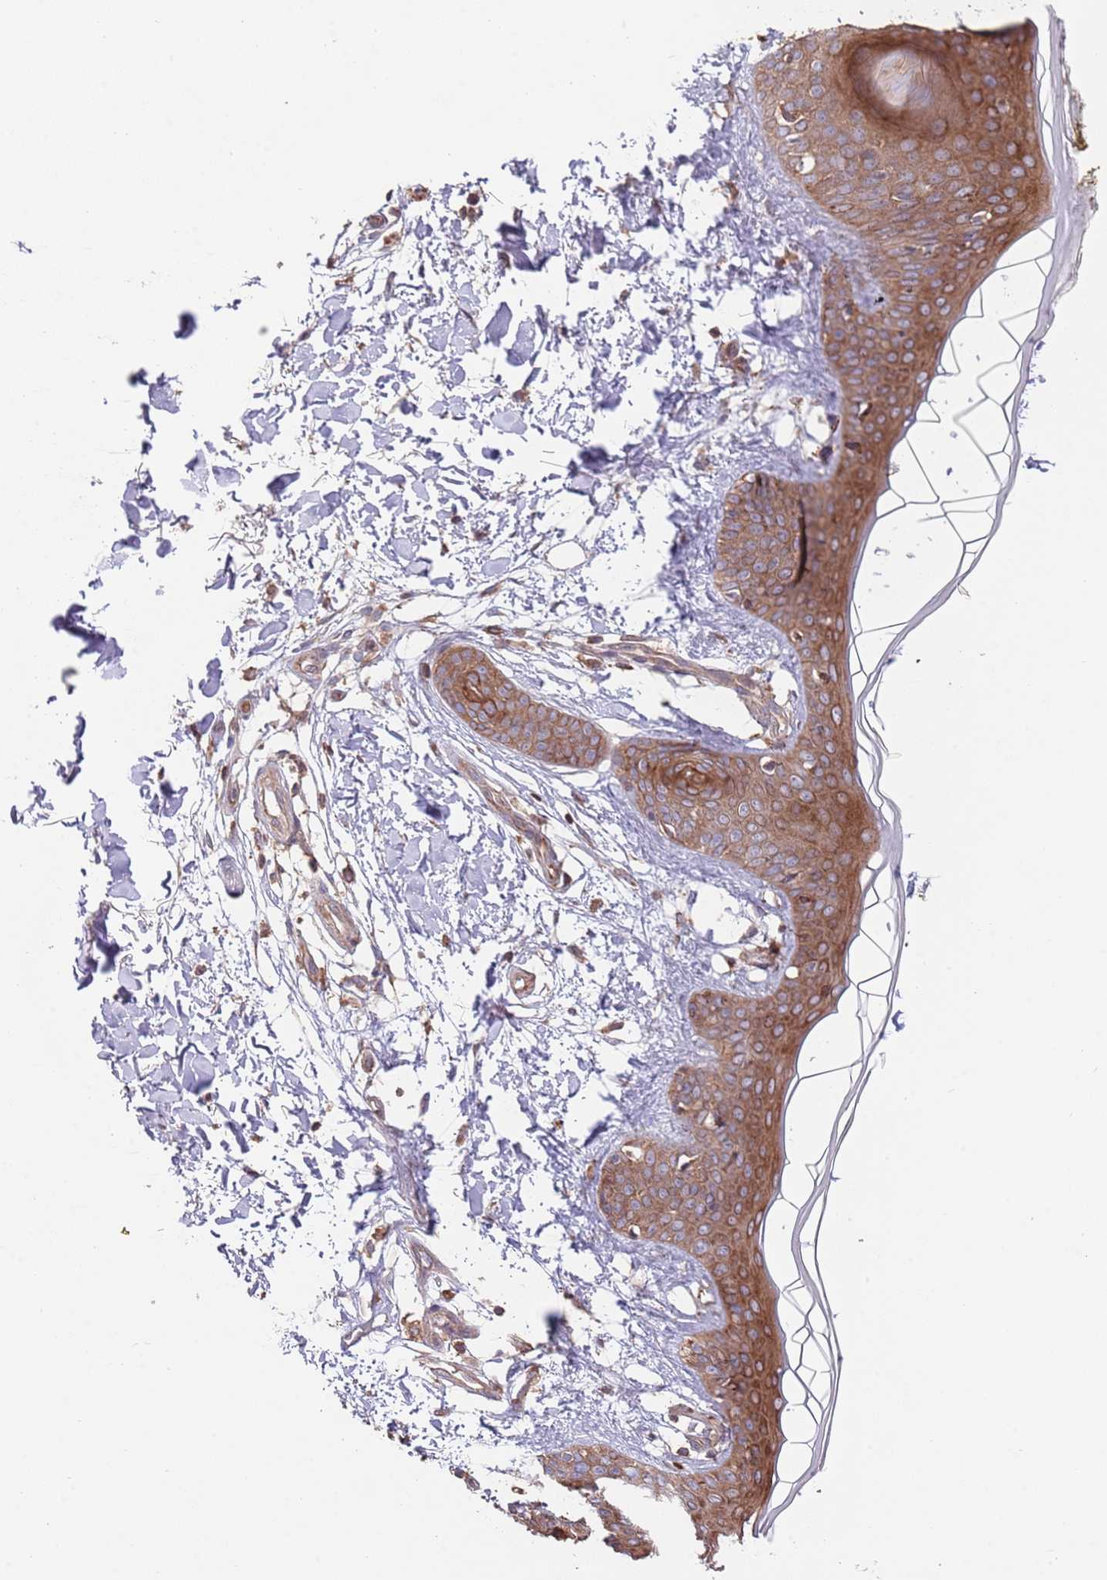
{"staining": {"intensity": "moderate", "quantity": ">75%", "location": "cytoplasmic/membranous"}, "tissue": "skin", "cell_type": "Fibroblasts", "image_type": "normal", "snomed": [{"axis": "morphology", "description": "Normal tissue, NOS"}, {"axis": "topography", "description": "Skin"}], "caption": "The photomicrograph shows a brown stain indicating the presence of a protein in the cytoplasmic/membranous of fibroblasts in skin.", "gene": "RNF19B", "patient": {"sex": "female", "age": 34}}